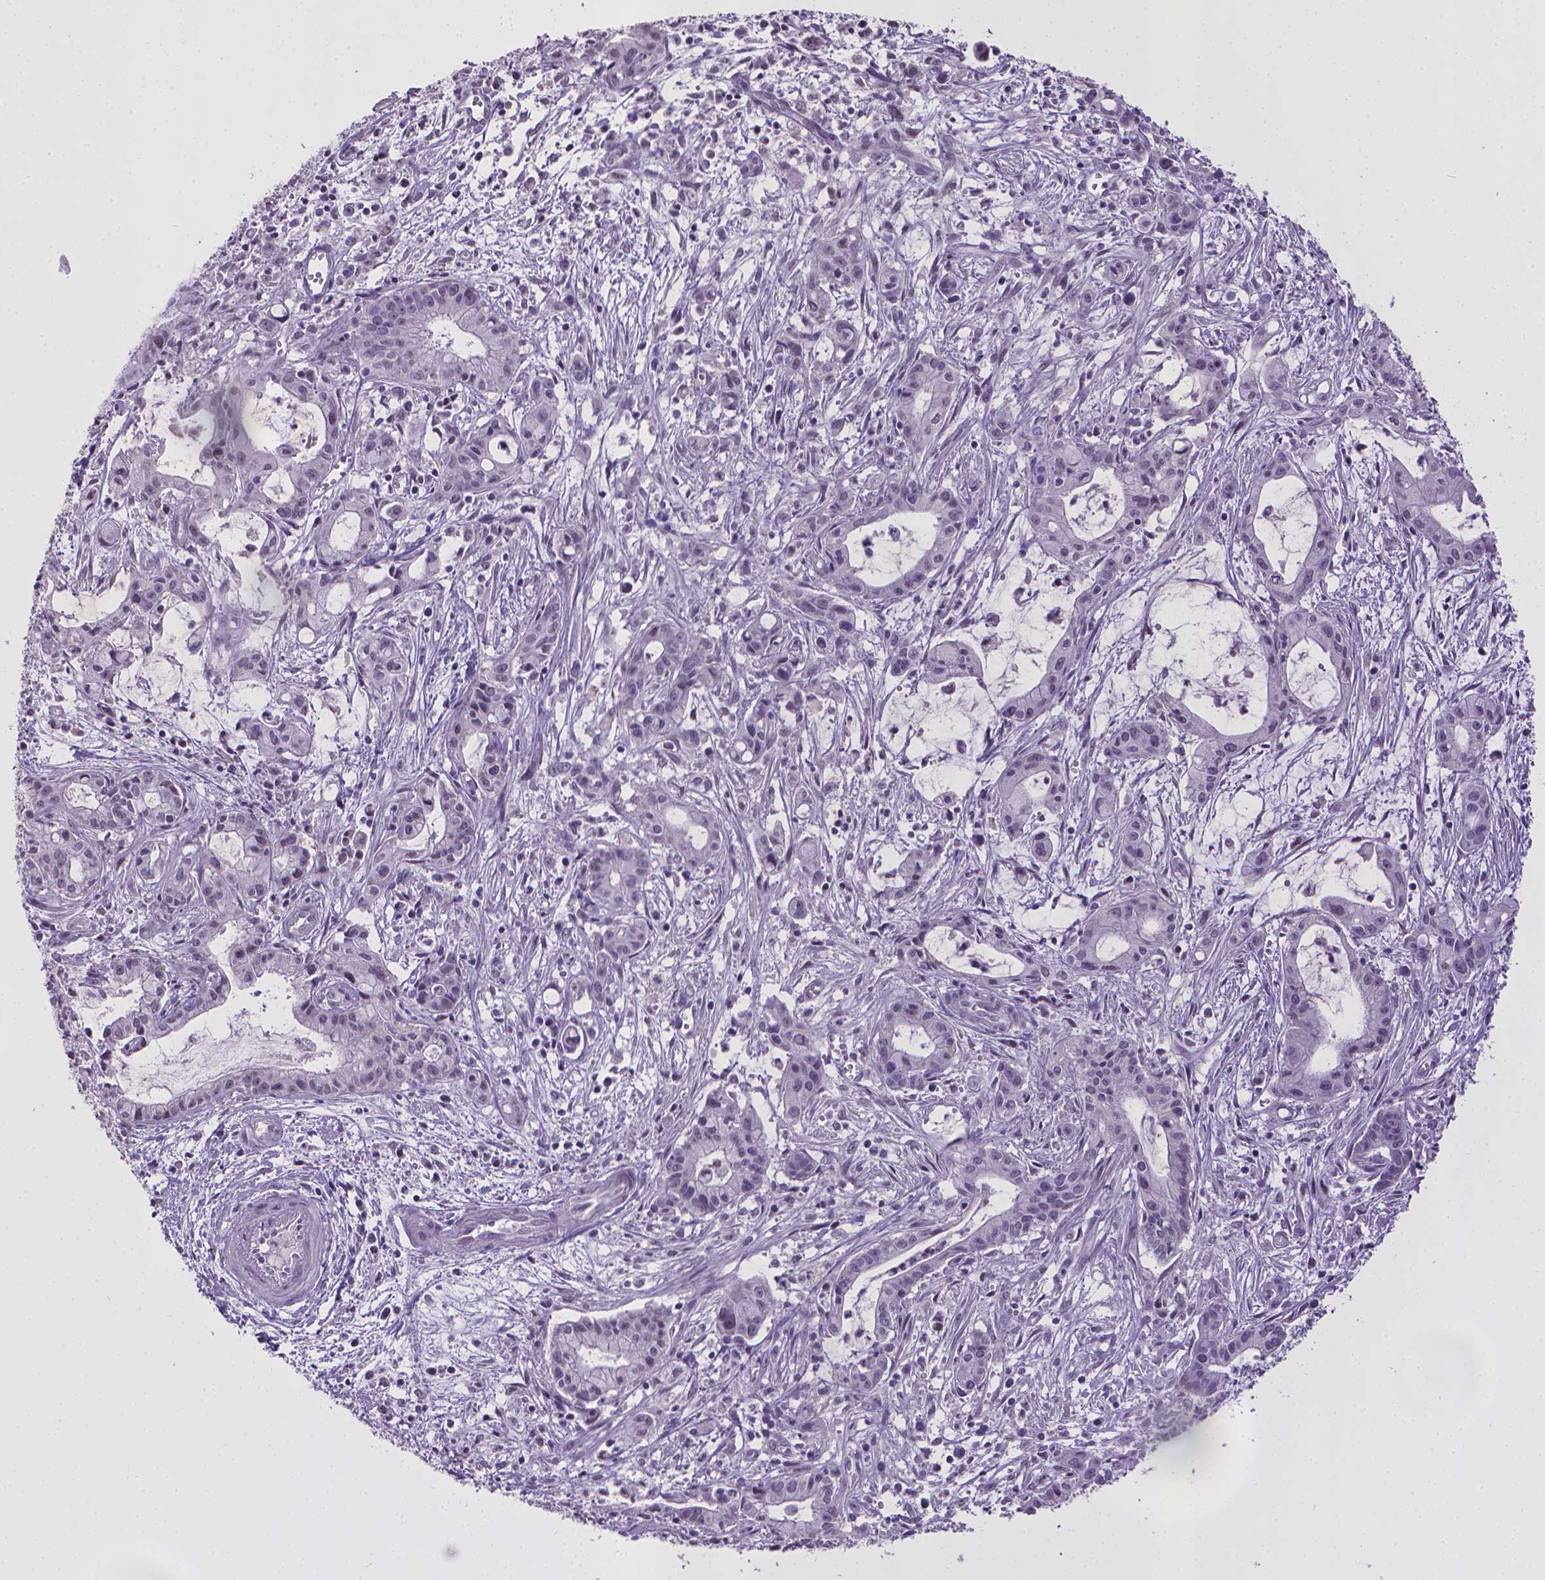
{"staining": {"intensity": "negative", "quantity": "none", "location": "none"}, "tissue": "pancreatic cancer", "cell_type": "Tumor cells", "image_type": "cancer", "snomed": [{"axis": "morphology", "description": "Adenocarcinoma, NOS"}, {"axis": "topography", "description": "Pancreas"}], "caption": "Immunohistochemistry (IHC) histopathology image of neoplastic tissue: human pancreatic adenocarcinoma stained with DAB exhibits no significant protein positivity in tumor cells. (Brightfield microscopy of DAB (3,3'-diaminobenzidine) IHC at high magnification).", "gene": "KMO", "patient": {"sex": "male", "age": 48}}